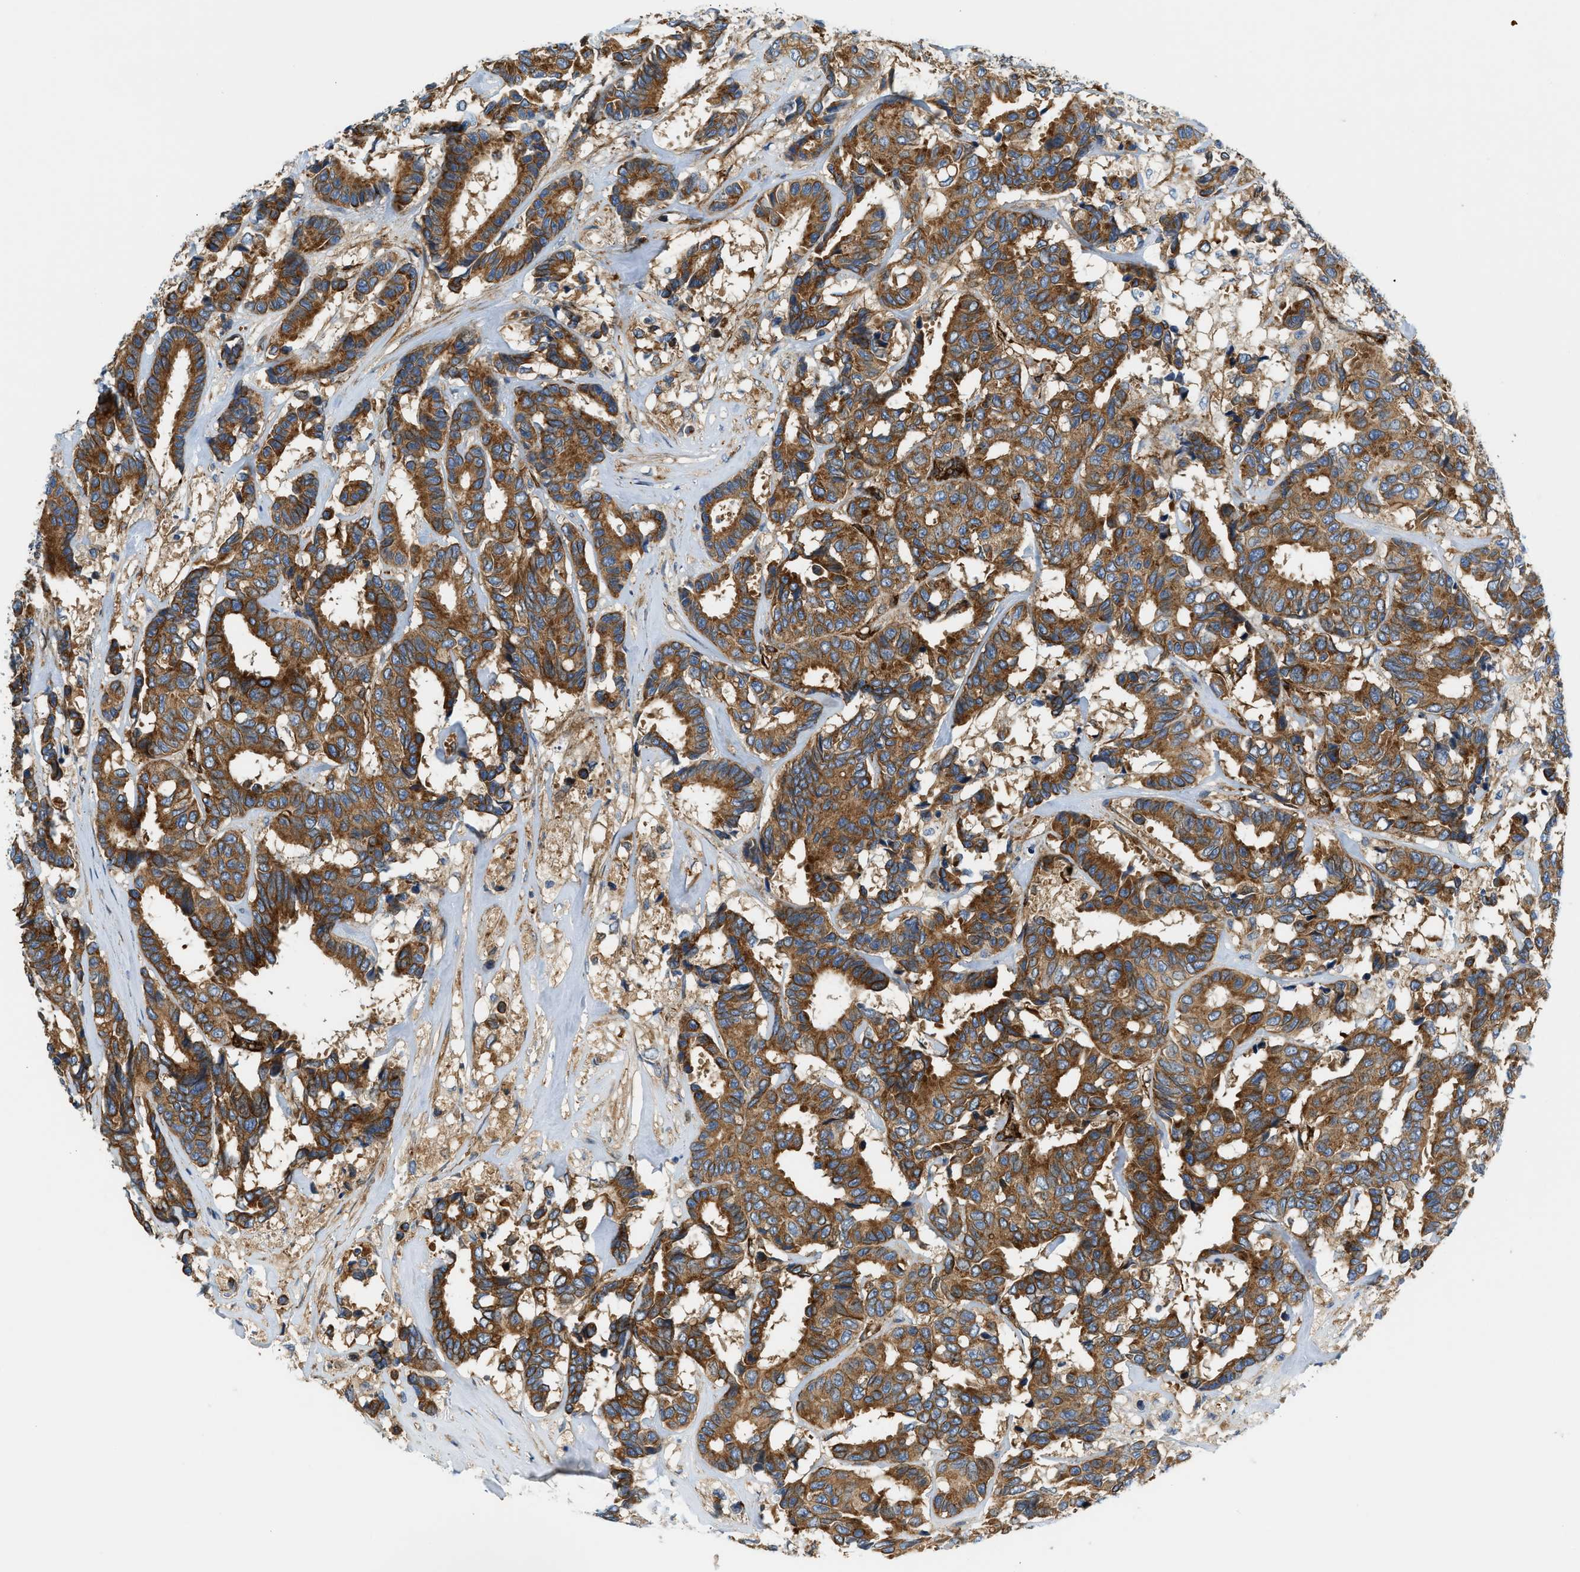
{"staining": {"intensity": "strong", "quantity": ">75%", "location": "cytoplasmic/membranous"}, "tissue": "breast cancer", "cell_type": "Tumor cells", "image_type": "cancer", "snomed": [{"axis": "morphology", "description": "Duct carcinoma"}, {"axis": "topography", "description": "Breast"}], "caption": "IHC (DAB) staining of human breast cancer shows strong cytoplasmic/membranous protein expression in approximately >75% of tumor cells. (Brightfield microscopy of DAB IHC at high magnification).", "gene": "HIP1", "patient": {"sex": "female", "age": 87}}